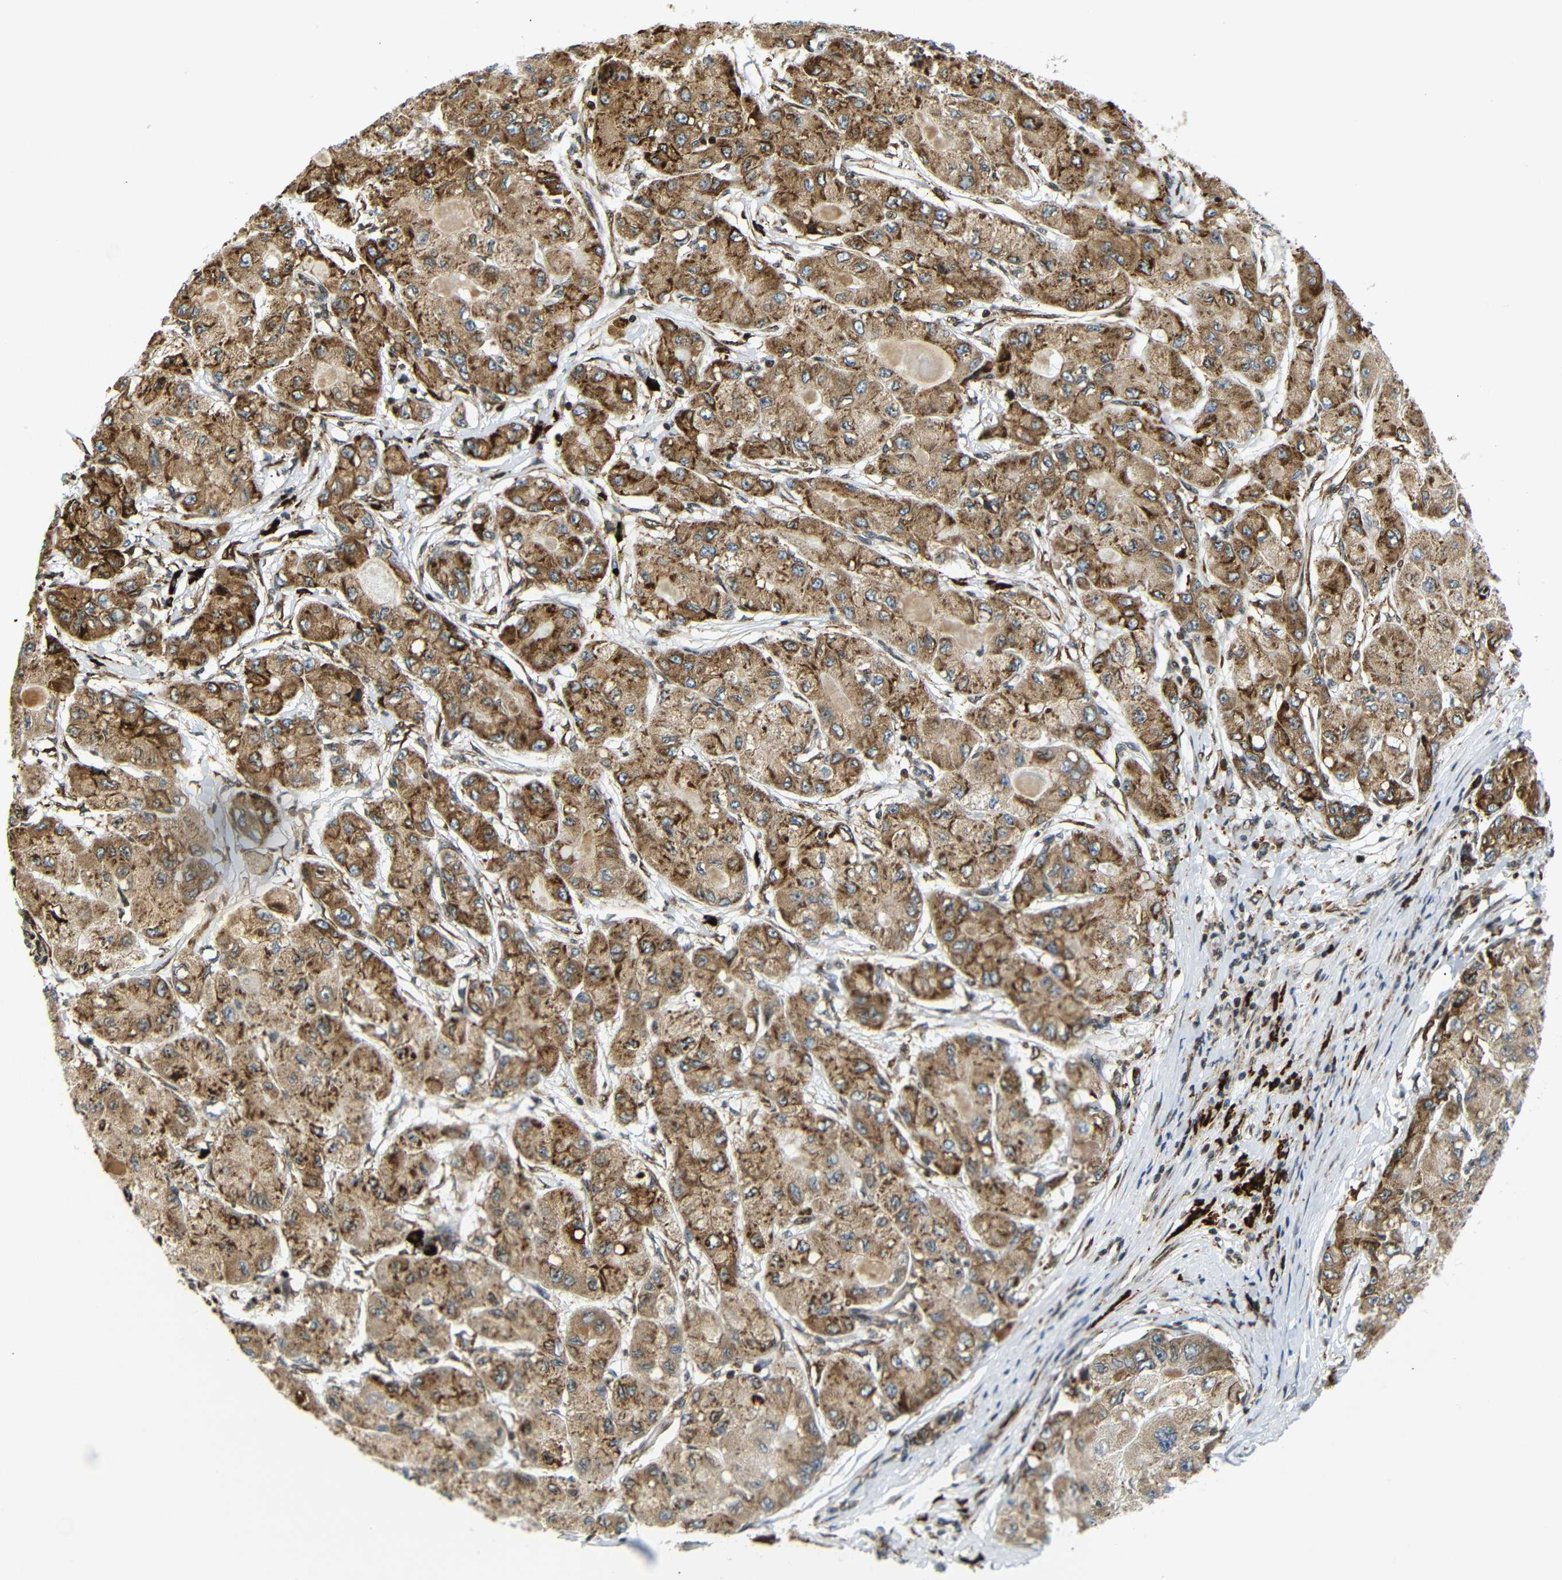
{"staining": {"intensity": "moderate", "quantity": ">75%", "location": "cytoplasmic/membranous"}, "tissue": "liver cancer", "cell_type": "Tumor cells", "image_type": "cancer", "snomed": [{"axis": "morphology", "description": "Carcinoma, Hepatocellular, NOS"}, {"axis": "topography", "description": "Liver"}], "caption": "Moderate cytoplasmic/membranous protein staining is present in about >75% of tumor cells in hepatocellular carcinoma (liver).", "gene": "SPCS2", "patient": {"sex": "male", "age": 80}}